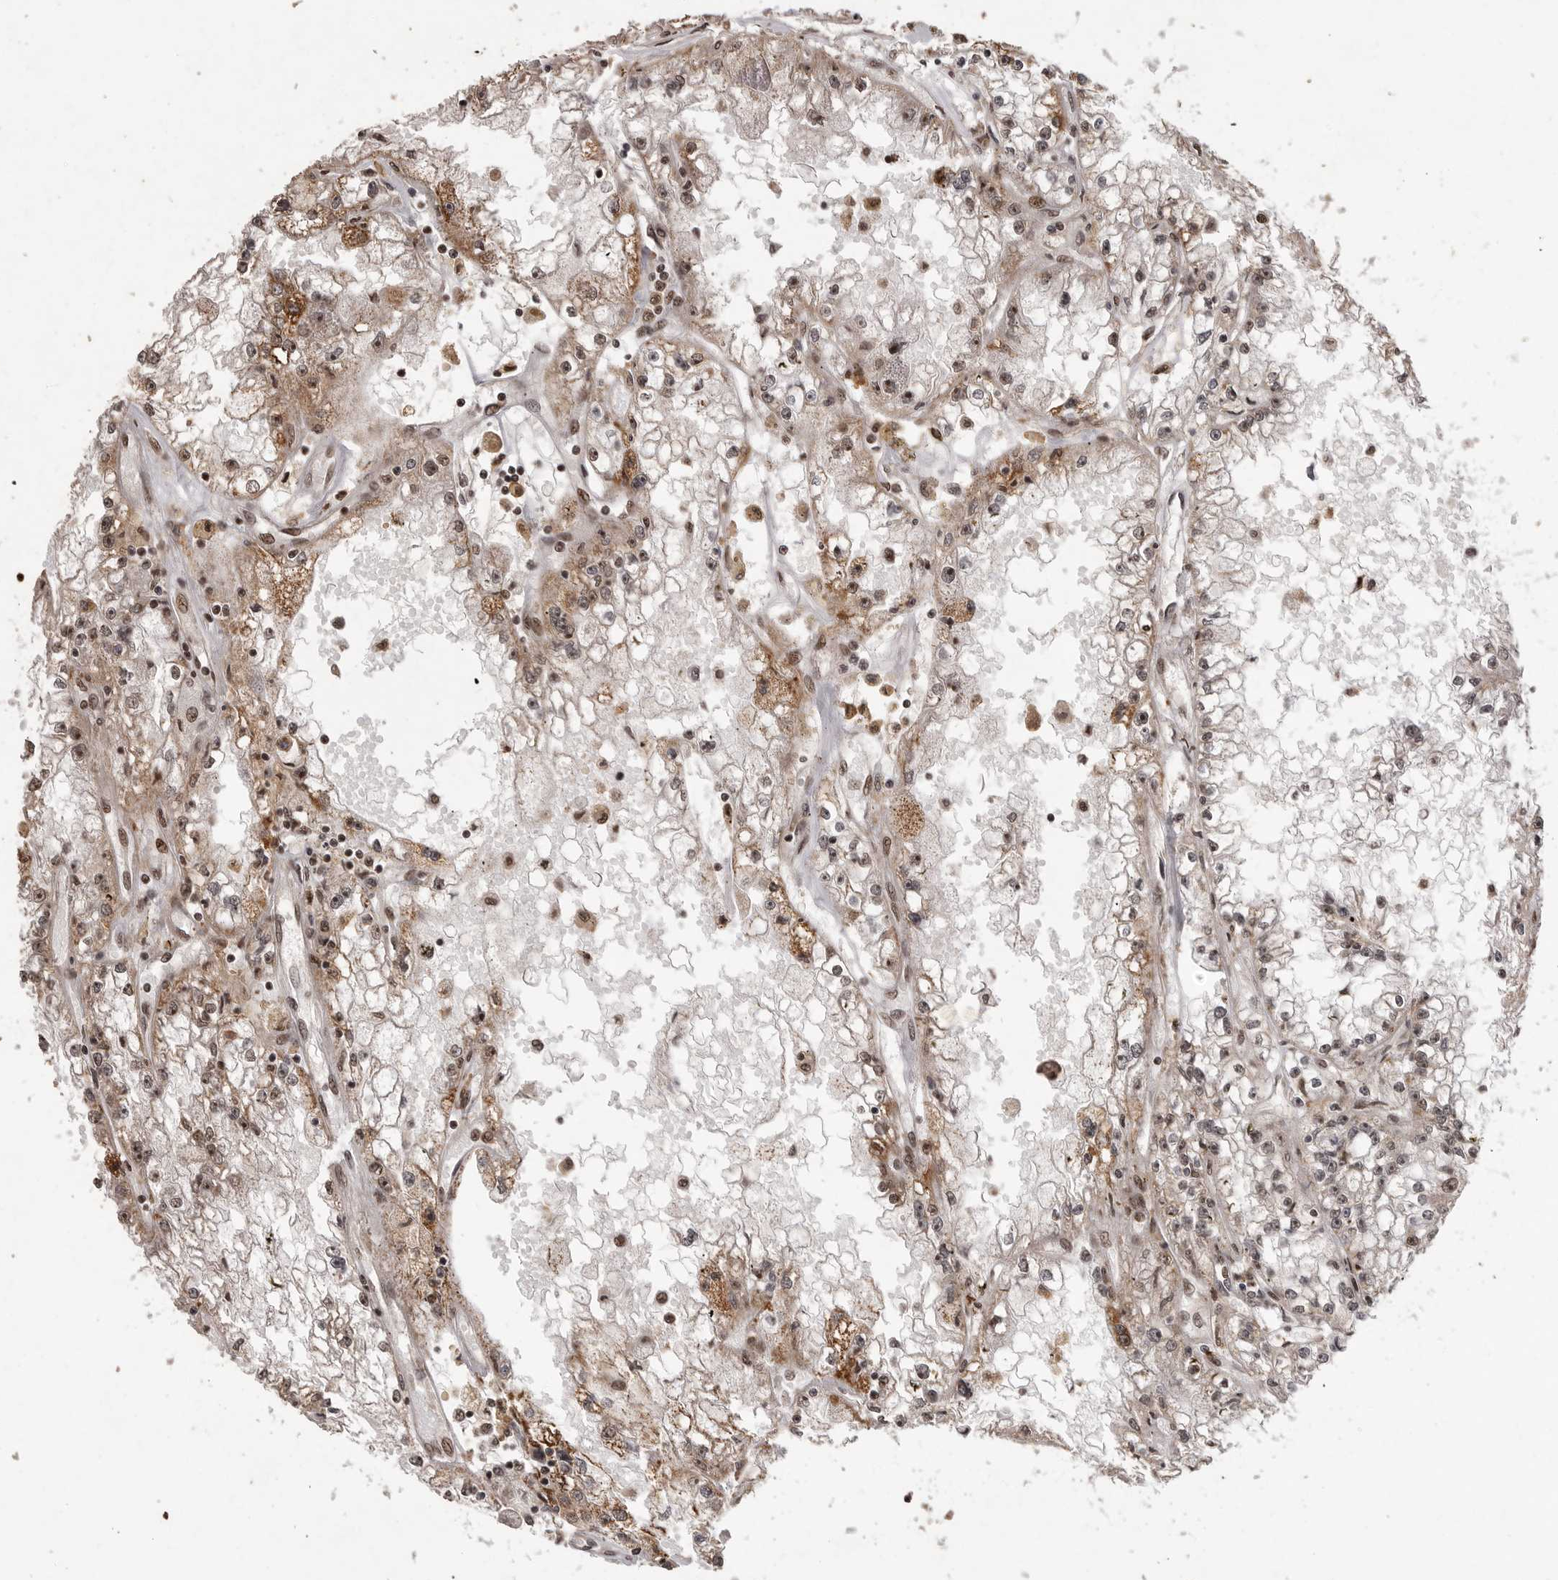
{"staining": {"intensity": "weak", "quantity": "25%-75%", "location": "cytoplasmic/membranous,nuclear"}, "tissue": "renal cancer", "cell_type": "Tumor cells", "image_type": "cancer", "snomed": [{"axis": "morphology", "description": "Adenocarcinoma, NOS"}, {"axis": "topography", "description": "Kidney"}], "caption": "Tumor cells demonstrate low levels of weak cytoplasmic/membranous and nuclear positivity in approximately 25%-75% of cells in adenocarcinoma (renal). (brown staining indicates protein expression, while blue staining denotes nuclei).", "gene": "PPP1R8", "patient": {"sex": "male", "age": 56}}